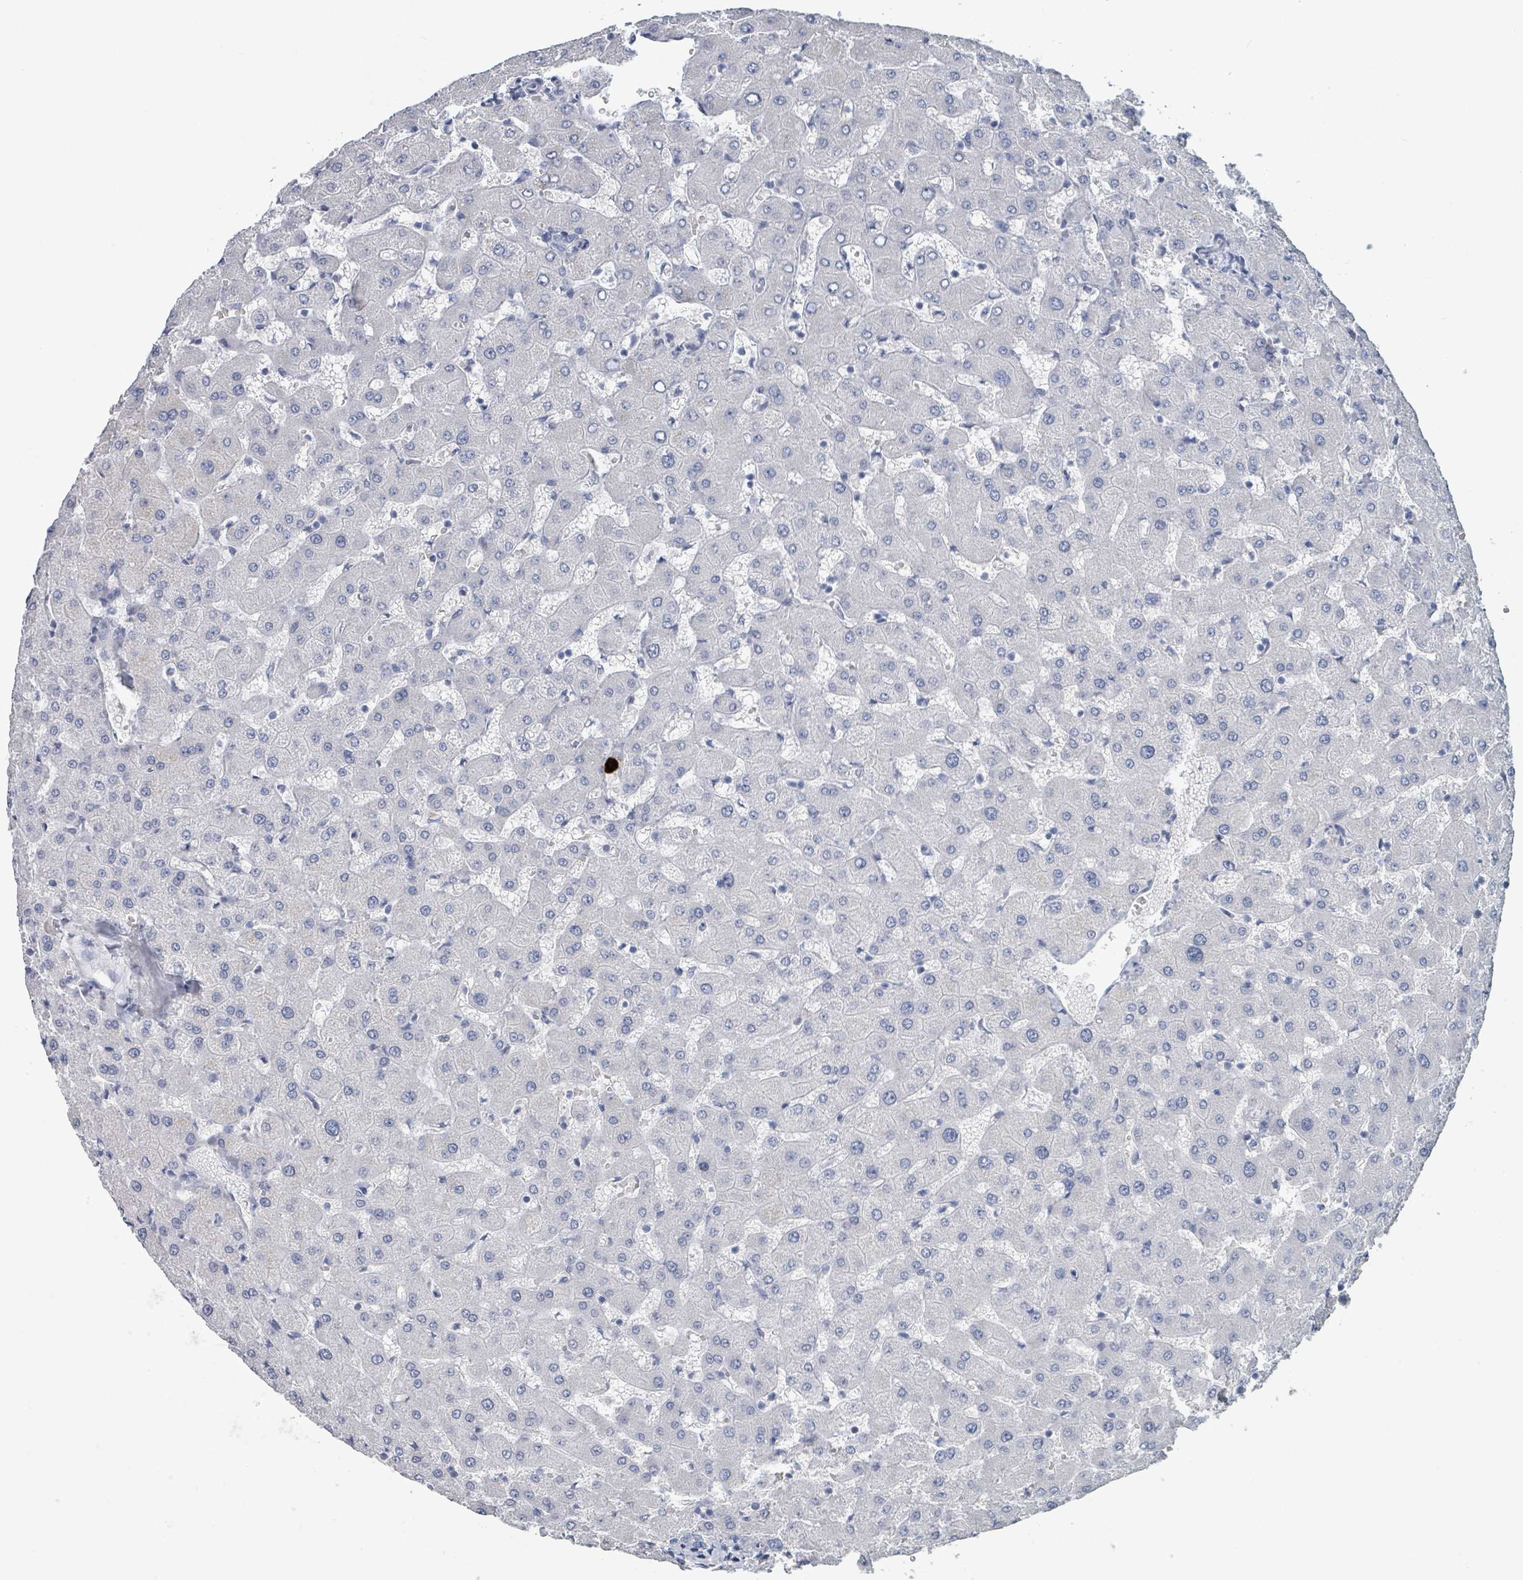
{"staining": {"intensity": "negative", "quantity": "none", "location": "none"}, "tissue": "liver", "cell_type": "Cholangiocytes", "image_type": "normal", "snomed": [{"axis": "morphology", "description": "Normal tissue, NOS"}, {"axis": "topography", "description": "Liver"}], "caption": "Immunohistochemistry (IHC) micrograph of benign liver: liver stained with DAB displays no significant protein positivity in cholangiocytes. (Brightfield microscopy of DAB (3,3'-diaminobenzidine) IHC at high magnification).", "gene": "VPS13D", "patient": {"sex": "female", "age": 63}}